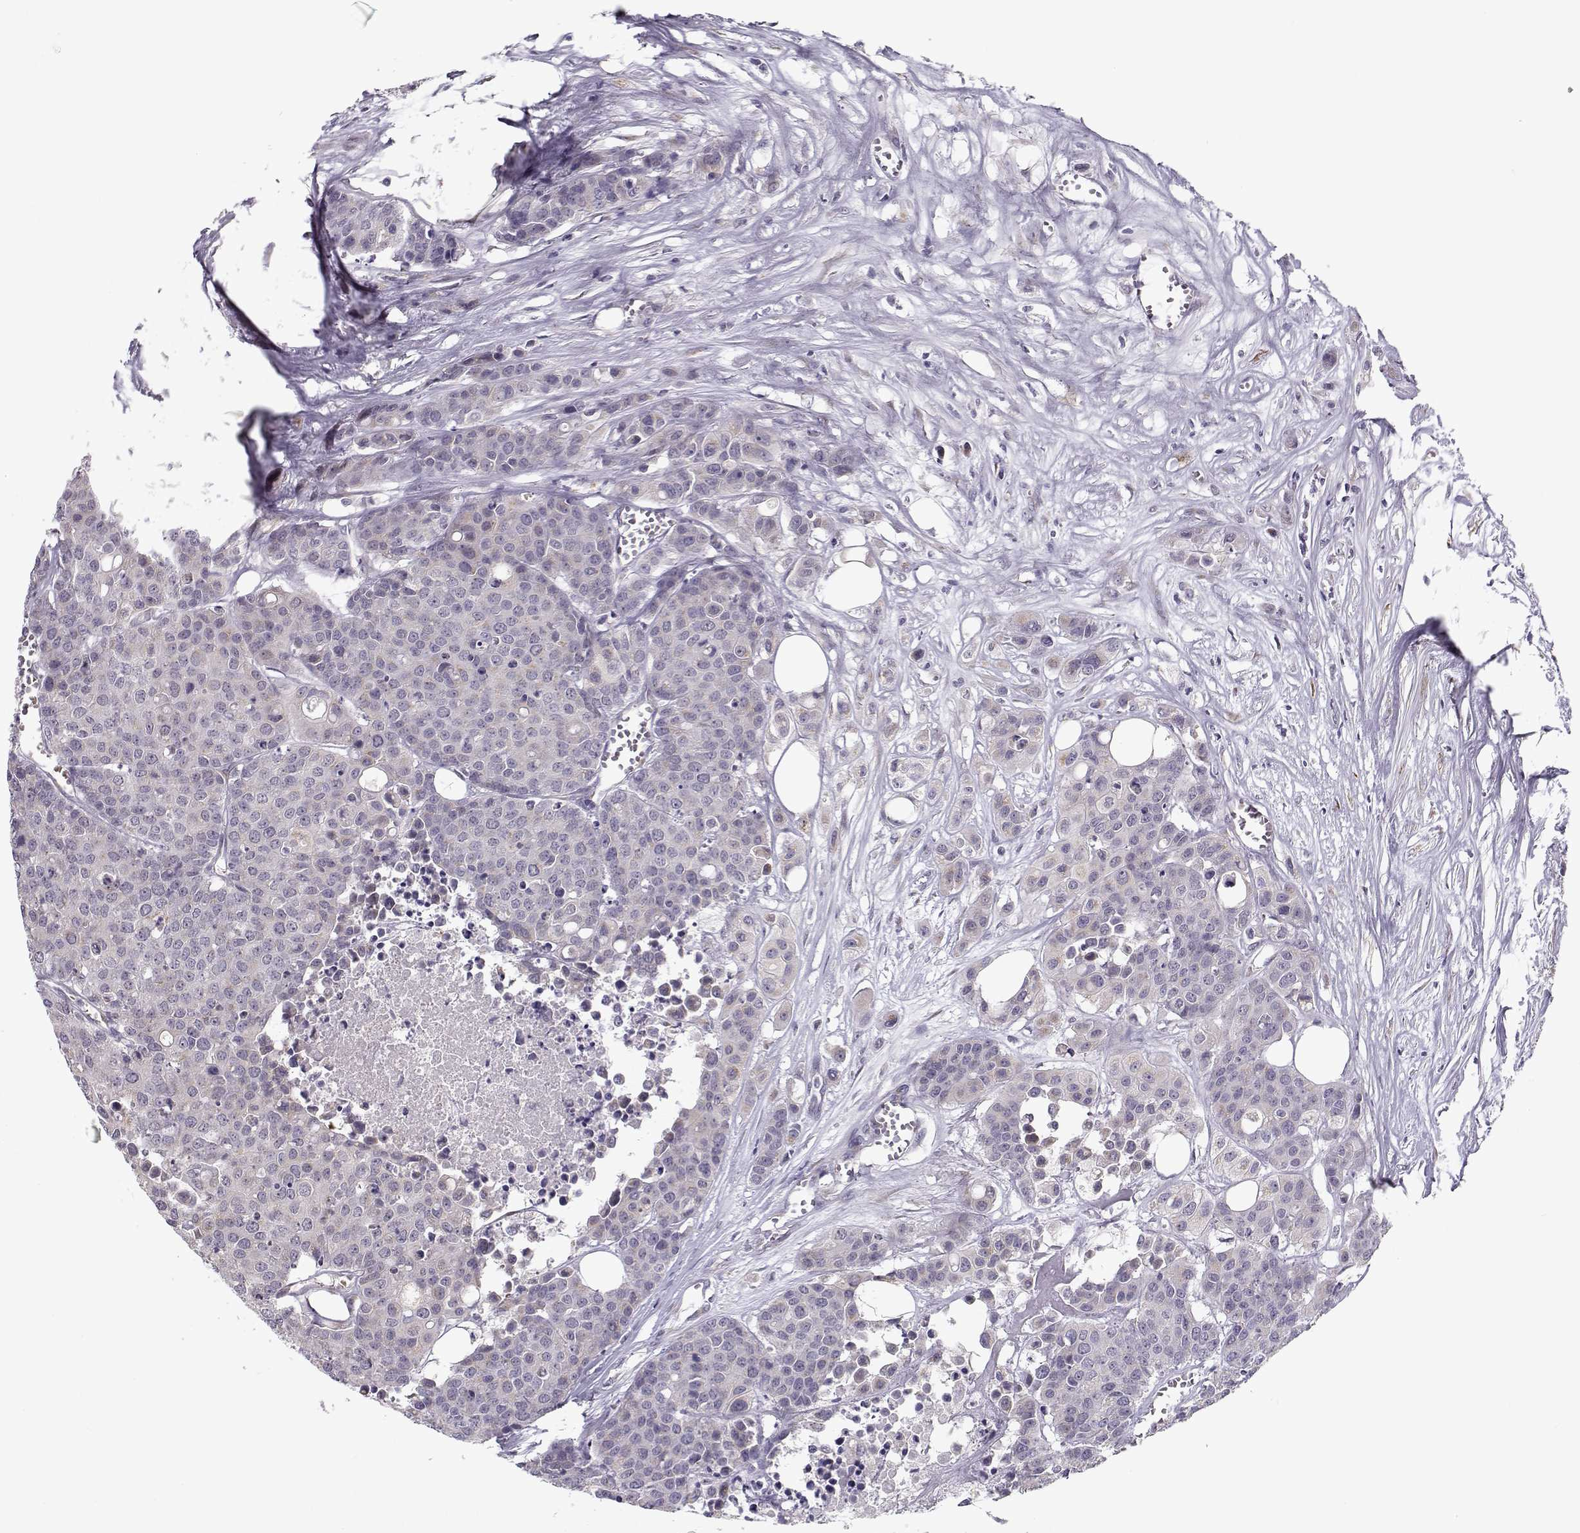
{"staining": {"intensity": "negative", "quantity": "none", "location": "none"}, "tissue": "carcinoid", "cell_type": "Tumor cells", "image_type": "cancer", "snomed": [{"axis": "morphology", "description": "Carcinoid, malignant, NOS"}, {"axis": "topography", "description": "Colon"}], "caption": "A high-resolution histopathology image shows IHC staining of malignant carcinoid, which displays no significant positivity in tumor cells.", "gene": "SLC4A5", "patient": {"sex": "male", "age": 81}}